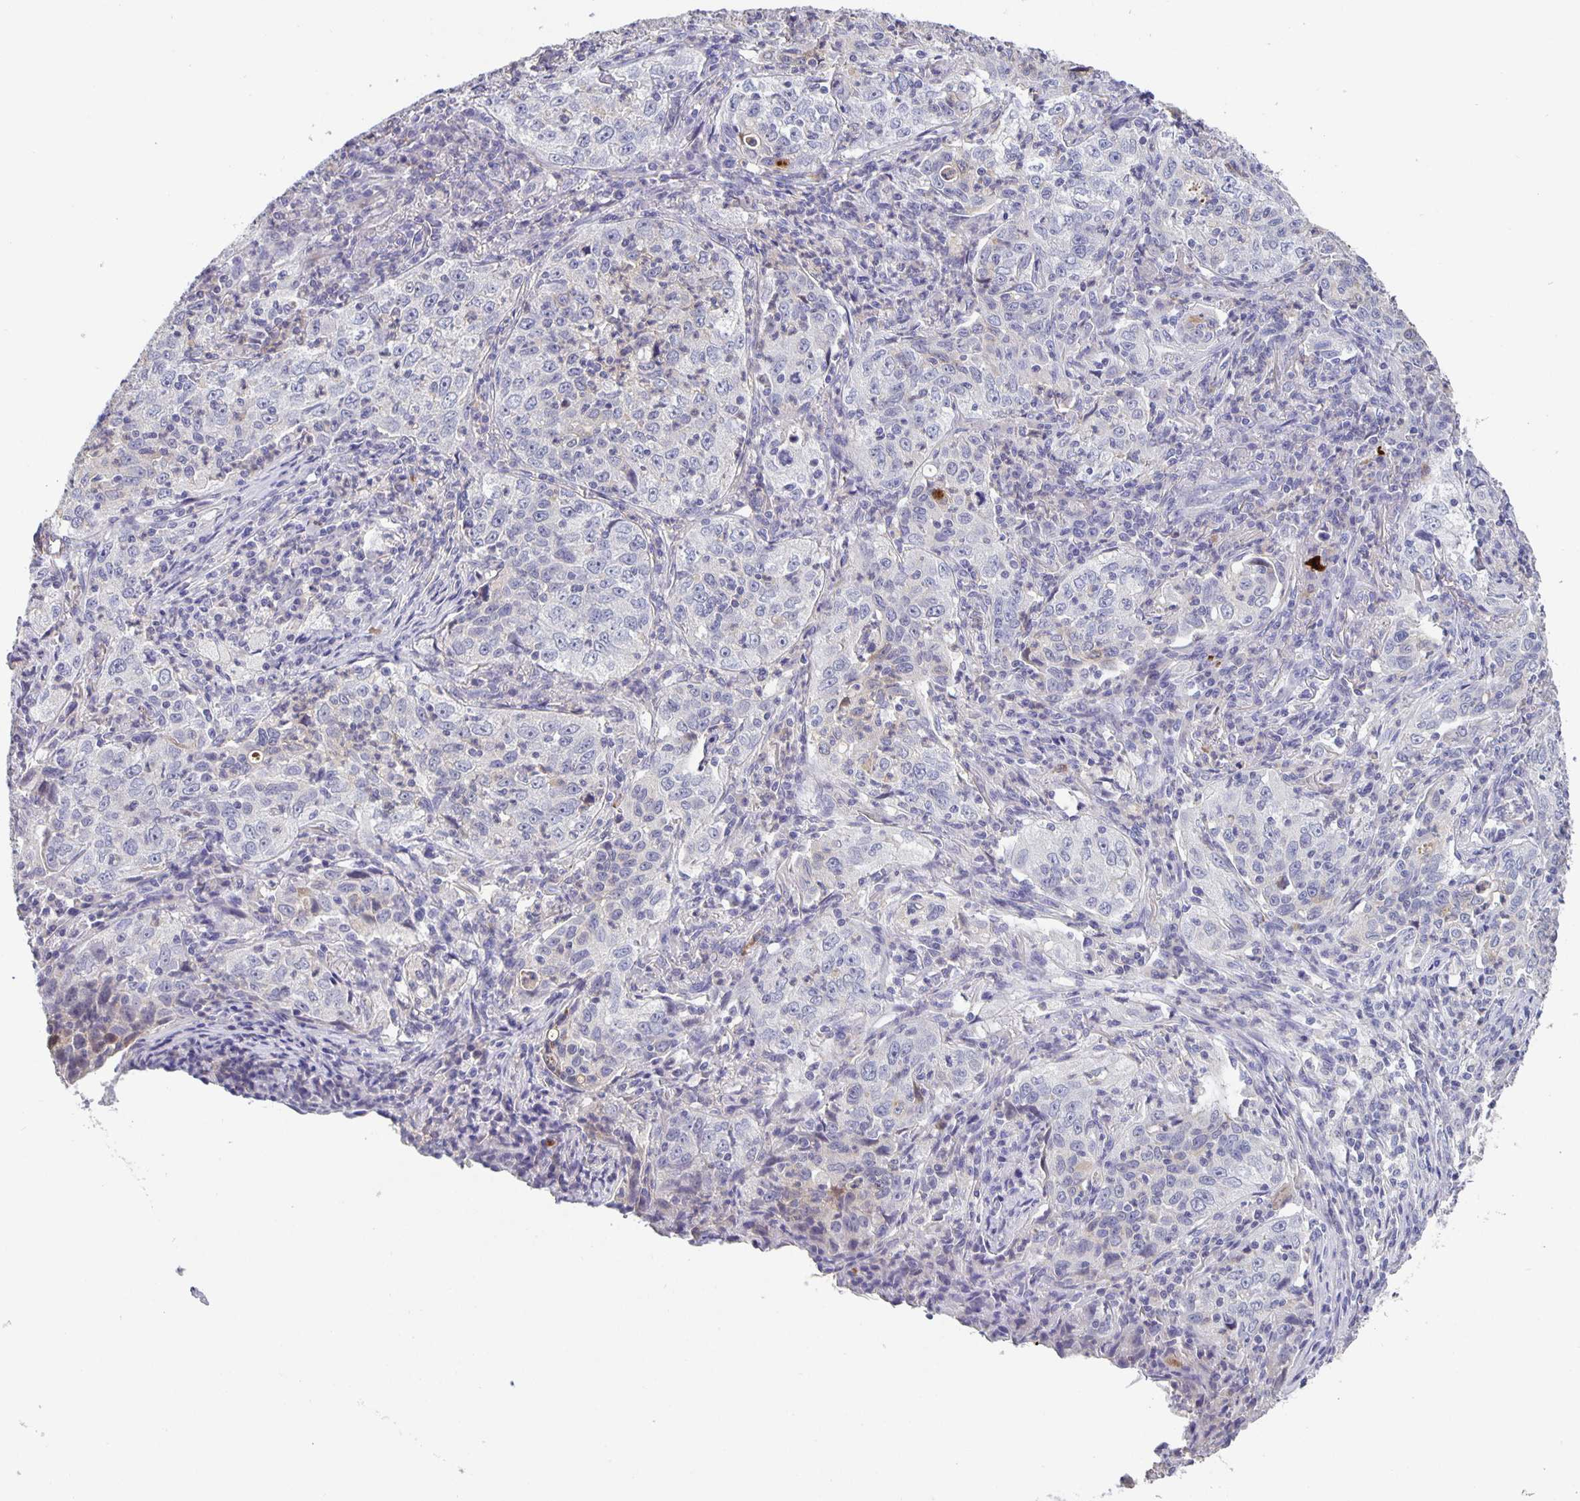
{"staining": {"intensity": "negative", "quantity": "none", "location": "none"}, "tissue": "lung cancer", "cell_type": "Tumor cells", "image_type": "cancer", "snomed": [{"axis": "morphology", "description": "Squamous cell carcinoma, NOS"}, {"axis": "topography", "description": "Lung"}], "caption": "The micrograph reveals no staining of tumor cells in squamous cell carcinoma (lung). (Brightfield microscopy of DAB (3,3'-diaminobenzidine) immunohistochemistry at high magnification).", "gene": "GDF15", "patient": {"sex": "male", "age": 71}}